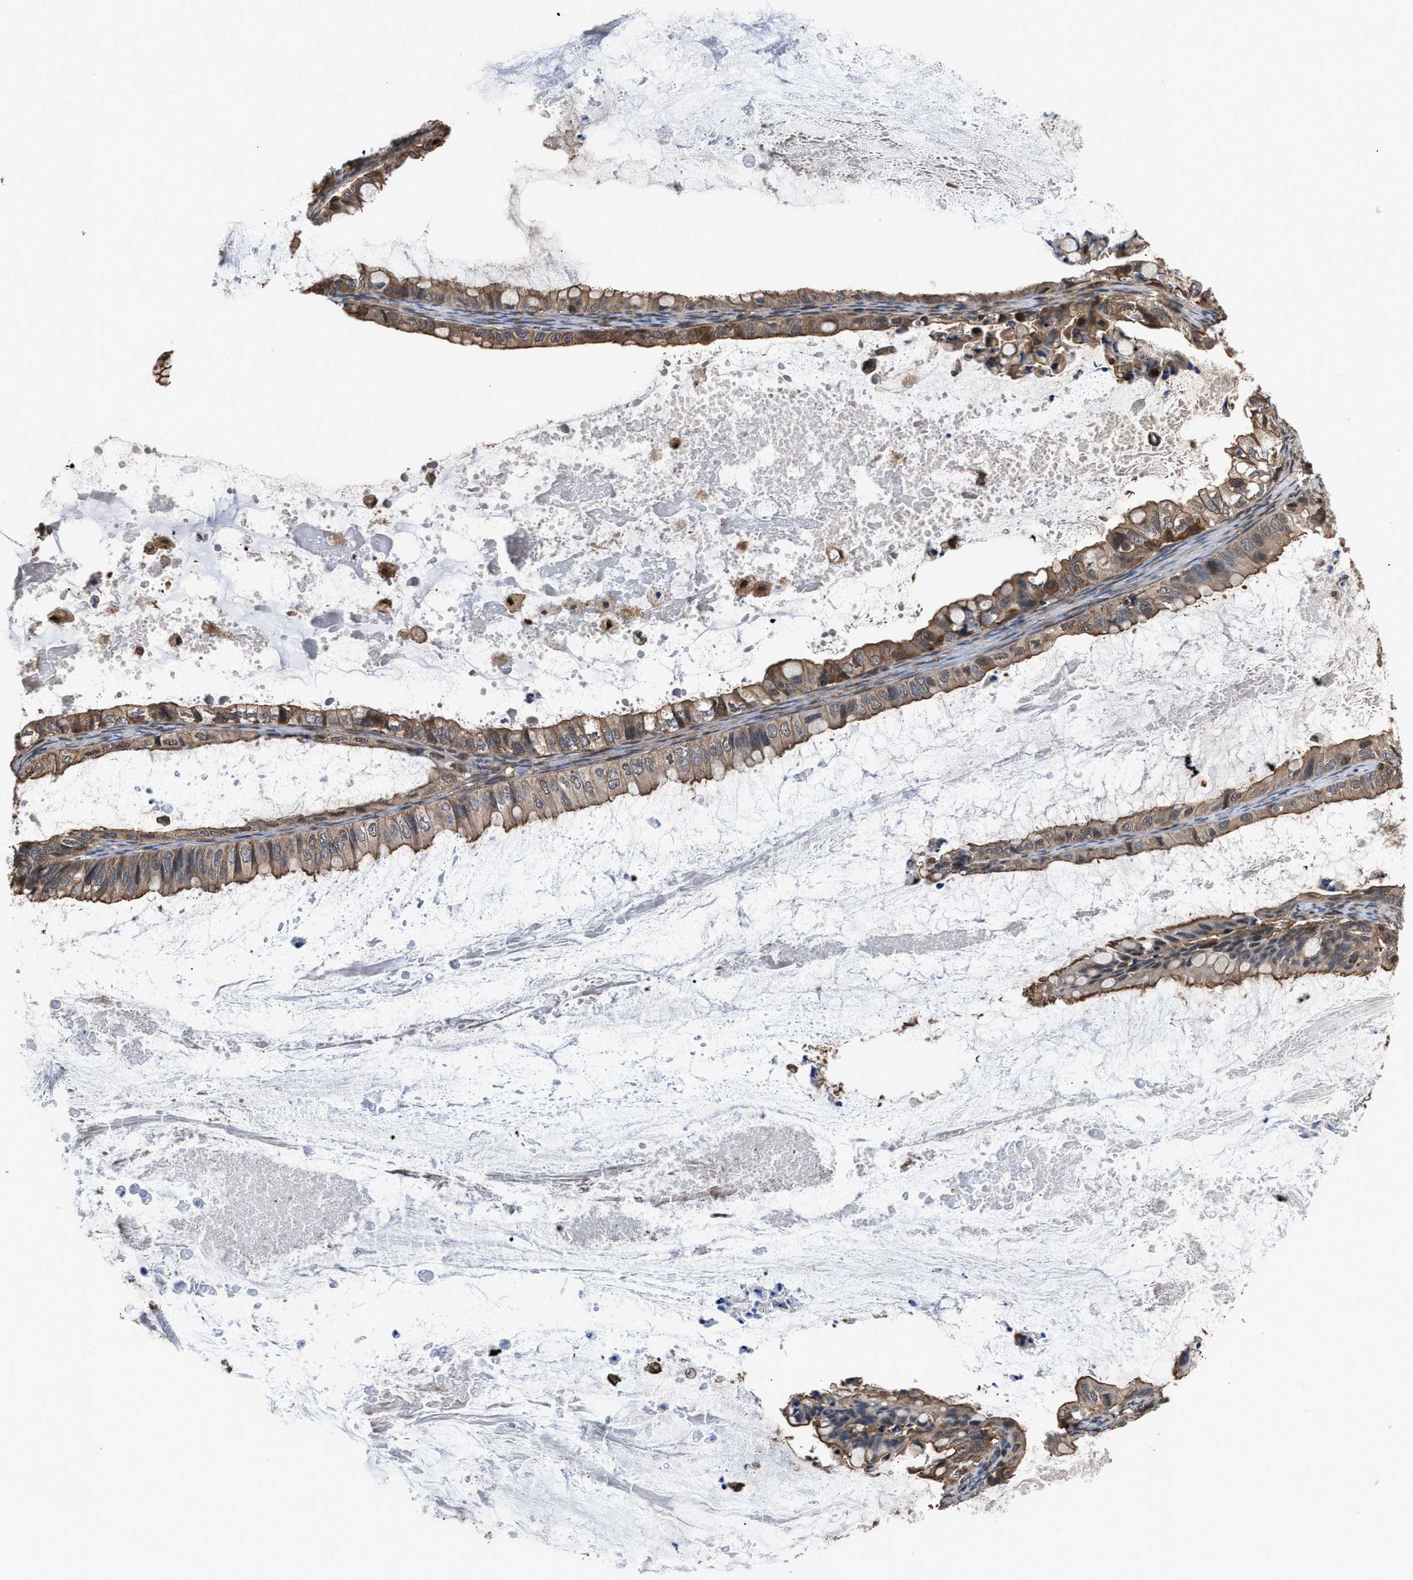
{"staining": {"intensity": "weak", "quantity": ">75%", "location": "cytoplasmic/membranous"}, "tissue": "ovarian cancer", "cell_type": "Tumor cells", "image_type": "cancer", "snomed": [{"axis": "morphology", "description": "Cystadenocarcinoma, mucinous, NOS"}, {"axis": "topography", "description": "Ovary"}], "caption": "The micrograph demonstrates a brown stain indicating the presence of a protein in the cytoplasmic/membranous of tumor cells in ovarian mucinous cystadenocarcinoma.", "gene": "SCAI", "patient": {"sex": "female", "age": 80}}